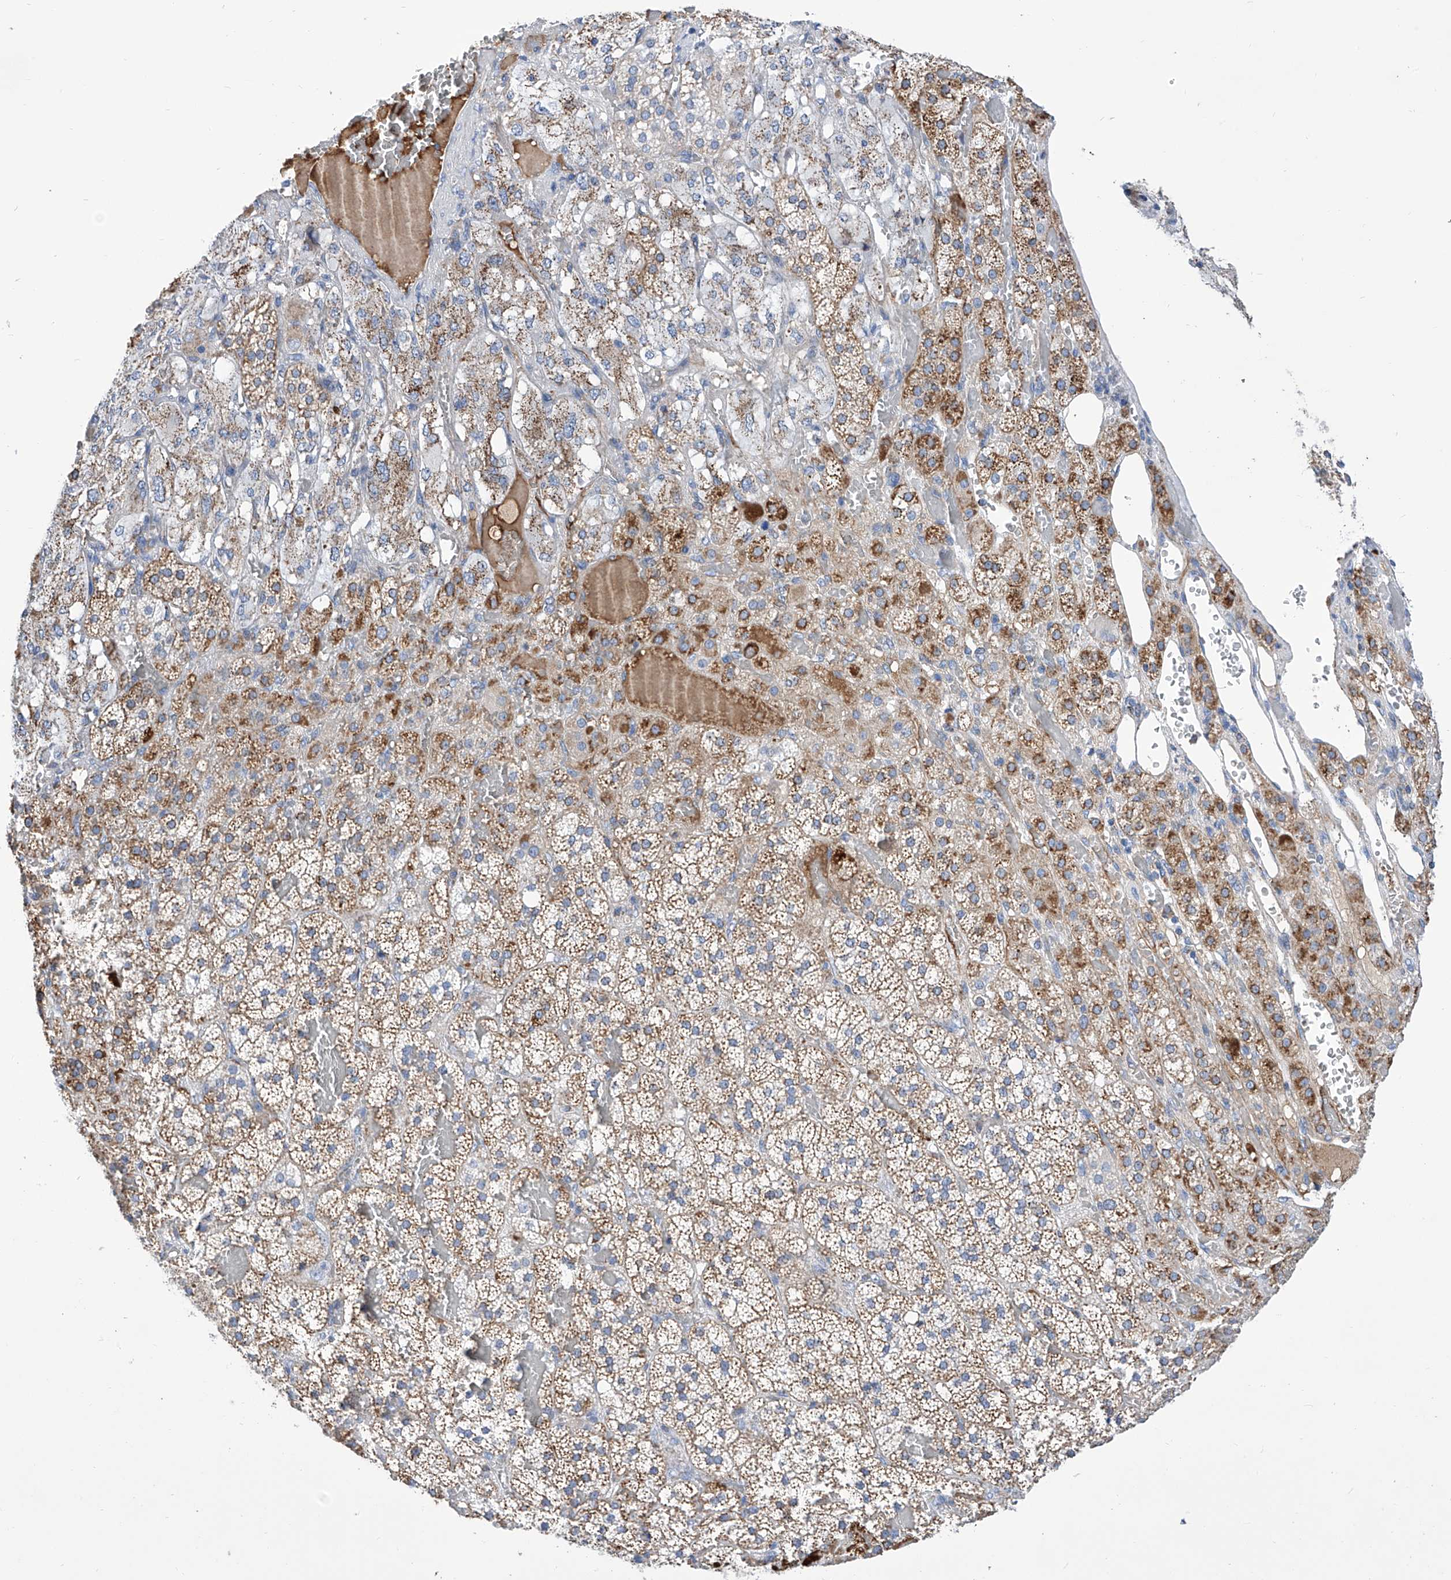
{"staining": {"intensity": "moderate", "quantity": "25%-75%", "location": "cytoplasmic/membranous"}, "tissue": "adrenal gland", "cell_type": "Glandular cells", "image_type": "normal", "snomed": [{"axis": "morphology", "description": "Normal tissue, NOS"}, {"axis": "topography", "description": "Adrenal gland"}], "caption": "High-magnification brightfield microscopy of normal adrenal gland stained with DAB (brown) and counterstained with hematoxylin (blue). glandular cells exhibit moderate cytoplasmic/membranous staining is appreciated in about25%-75% of cells.", "gene": "SRBD1", "patient": {"sex": "female", "age": 59}}